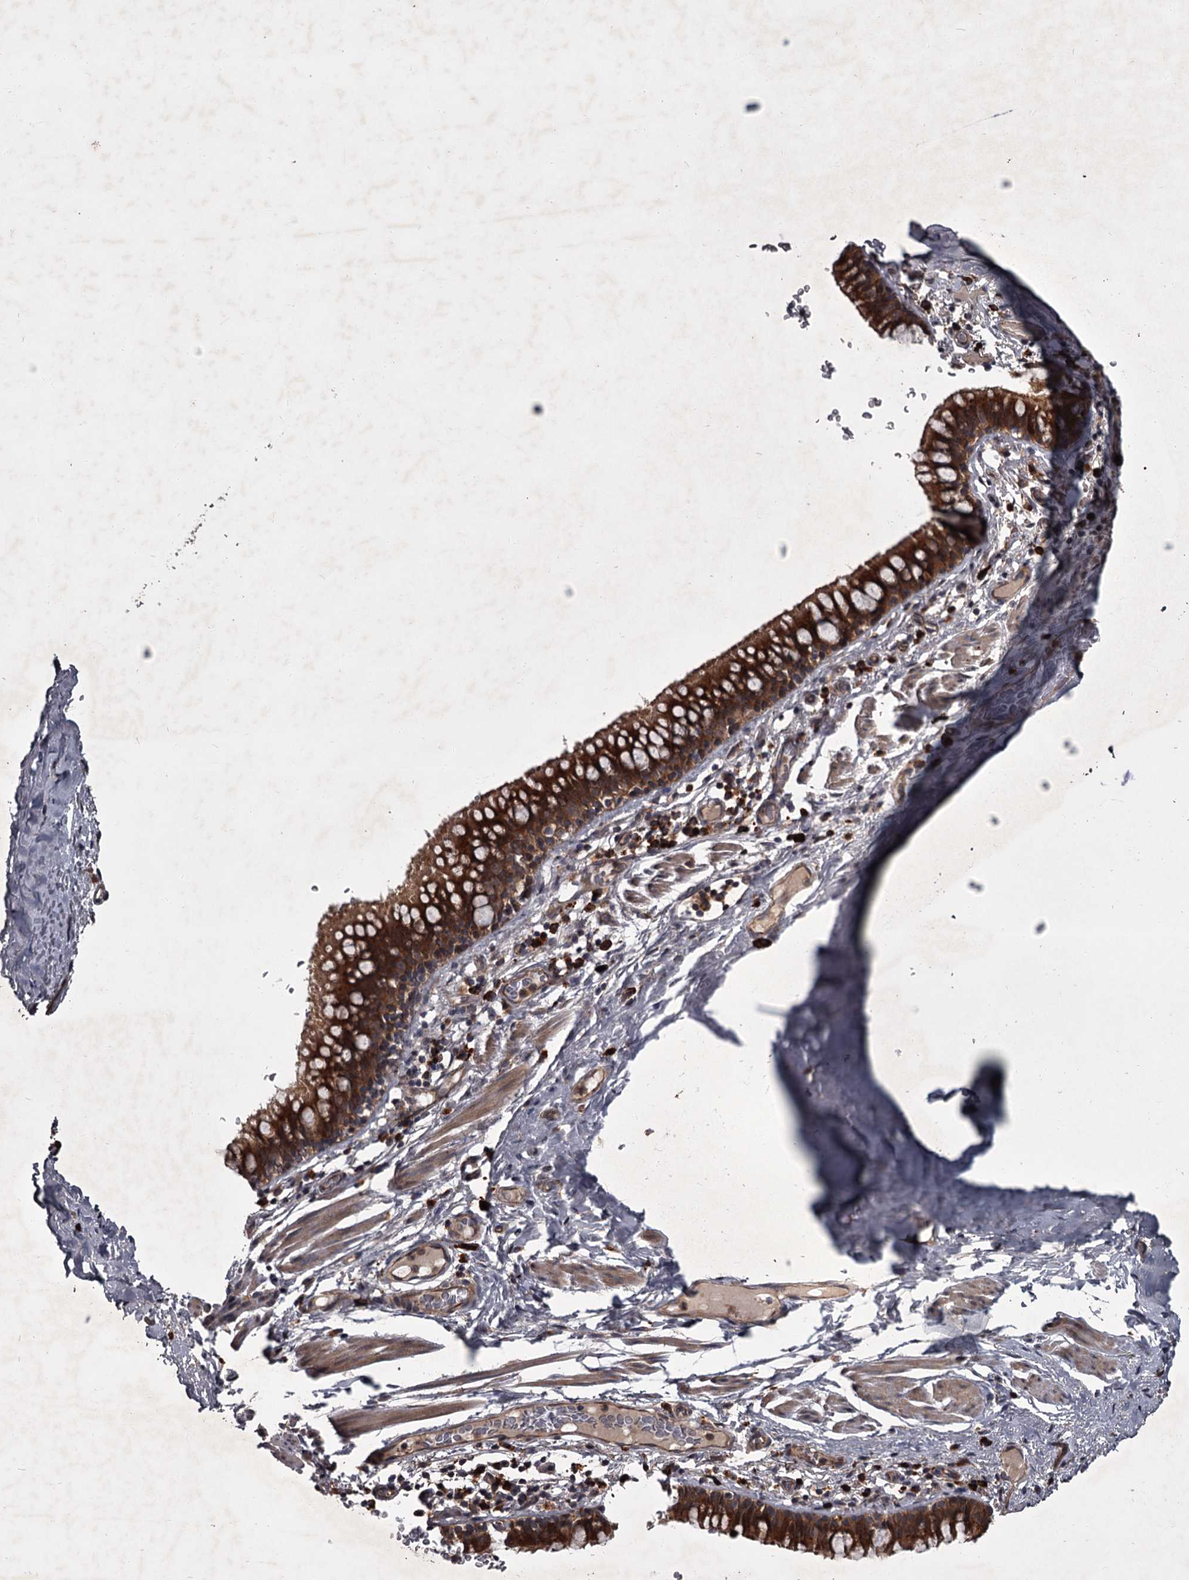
{"staining": {"intensity": "strong", "quantity": ">75%", "location": "cytoplasmic/membranous"}, "tissue": "bronchus", "cell_type": "Respiratory epithelial cells", "image_type": "normal", "snomed": [{"axis": "morphology", "description": "Normal tissue, NOS"}, {"axis": "topography", "description": "Cartilage tissue"}, {"axis": "topography", "description": "Bronchus"}], "caption": "This image reveals immunohistochemistry (IHC) staining of unremarkable bronchus, with high strong cytoplasmic/membranous positivity in about >75% of respiratory epithelial cells.", "gene": "UNC93B1", "patient": {"sex": "female", "age": 36}}